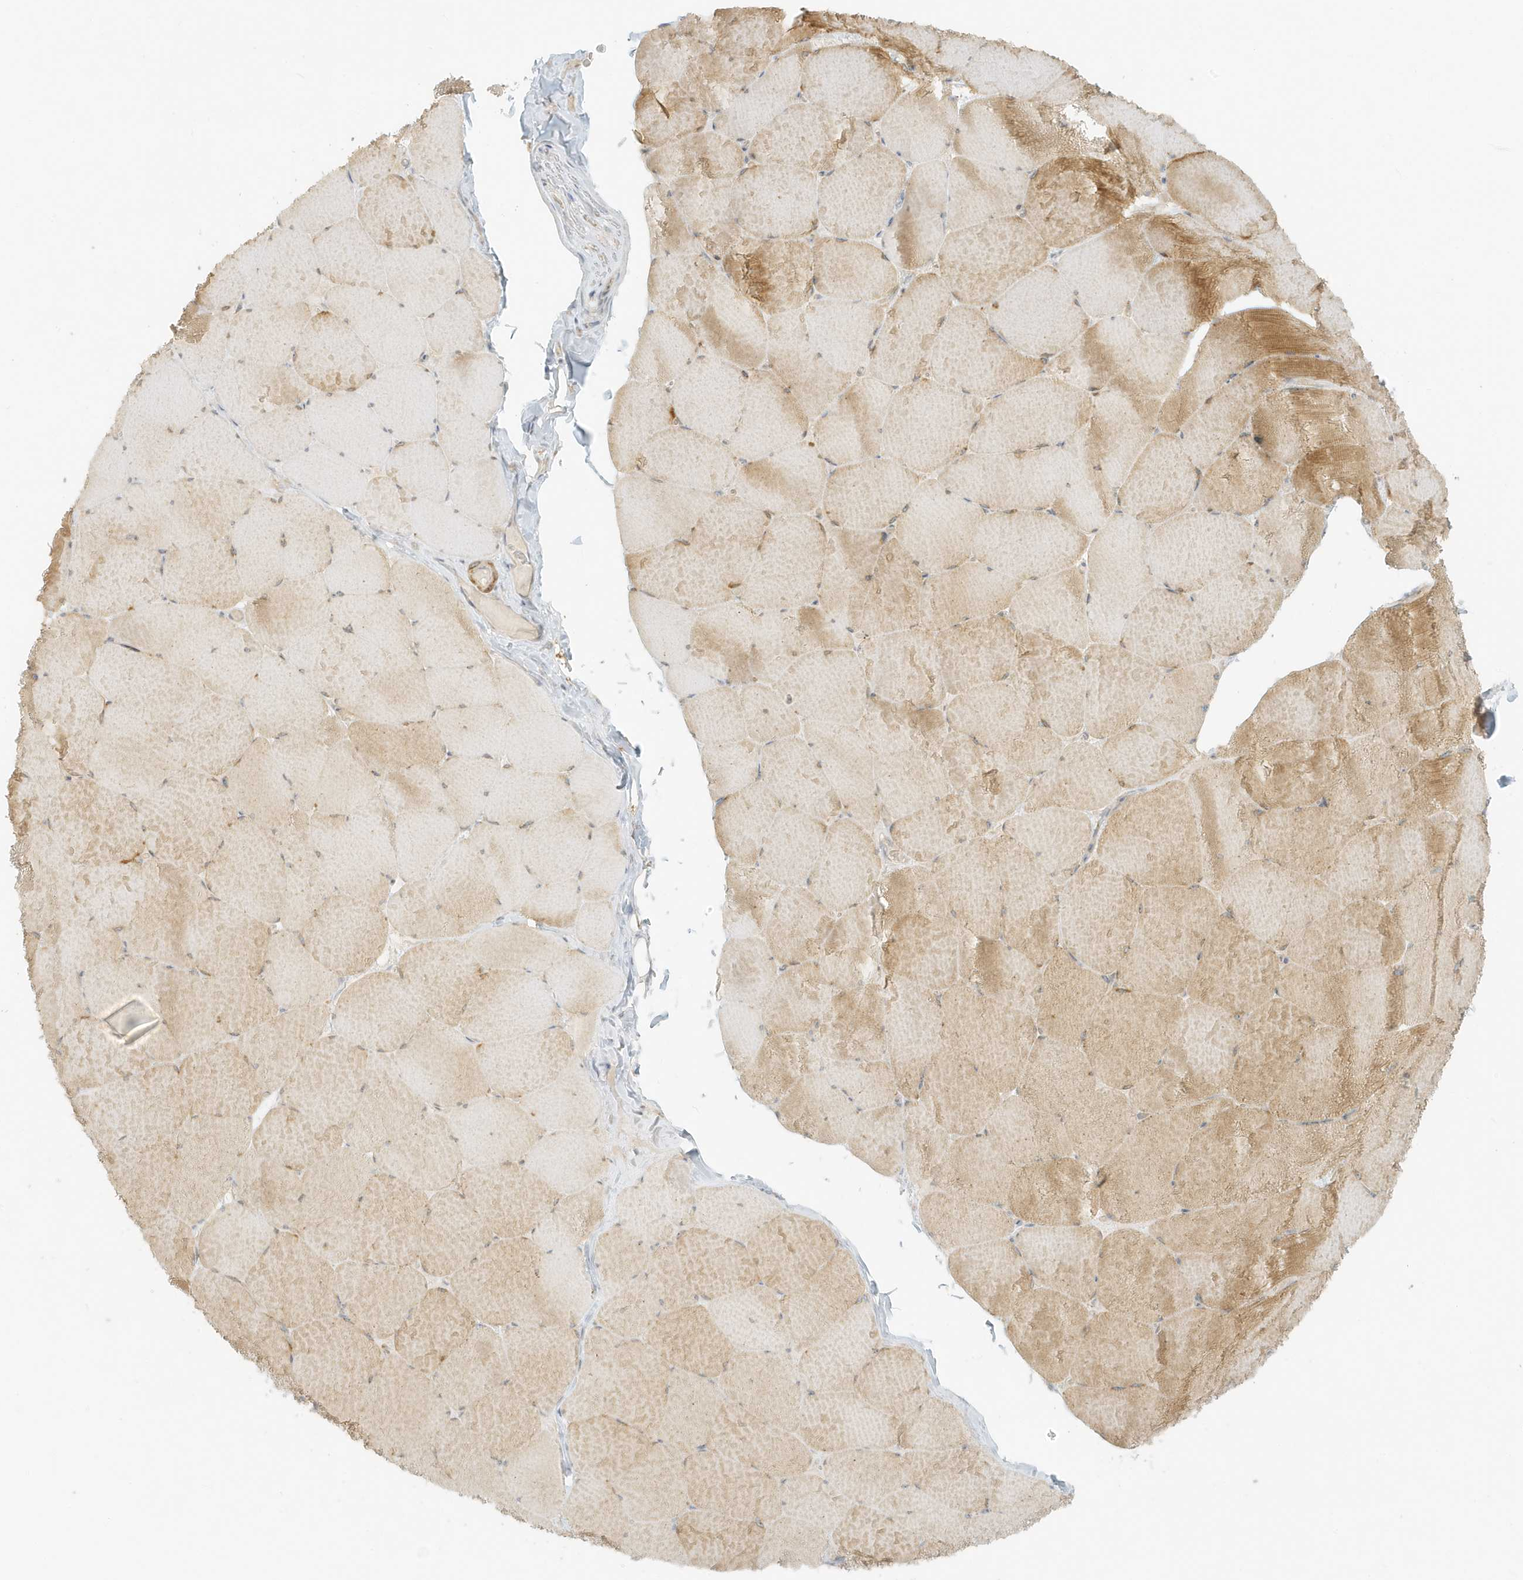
{"staining": {"intensity": "moderate", "quantity": ">75%", "location": "cytoplasmic/membranous"}, "tissue": "skeletal muscle", "cell_type": "Myocytes", "image_type": "normal", "snomed": [{"axis": "morphology", "description": "Normal tissue, NOS"}, {"axis": "topography", "description": "Skeletal muscle"}, {"axis": "topography", "description": "Head-Neck"}], "caption": "A high-resolution photomicrograph shows IHC staining of benign skeletal muscle, which reveals moderate cytoplasmic/membranous expression in about >75% of myocytes.", "gene": "MCOLN1", "patient": {"sex": "male", "age": 66}}